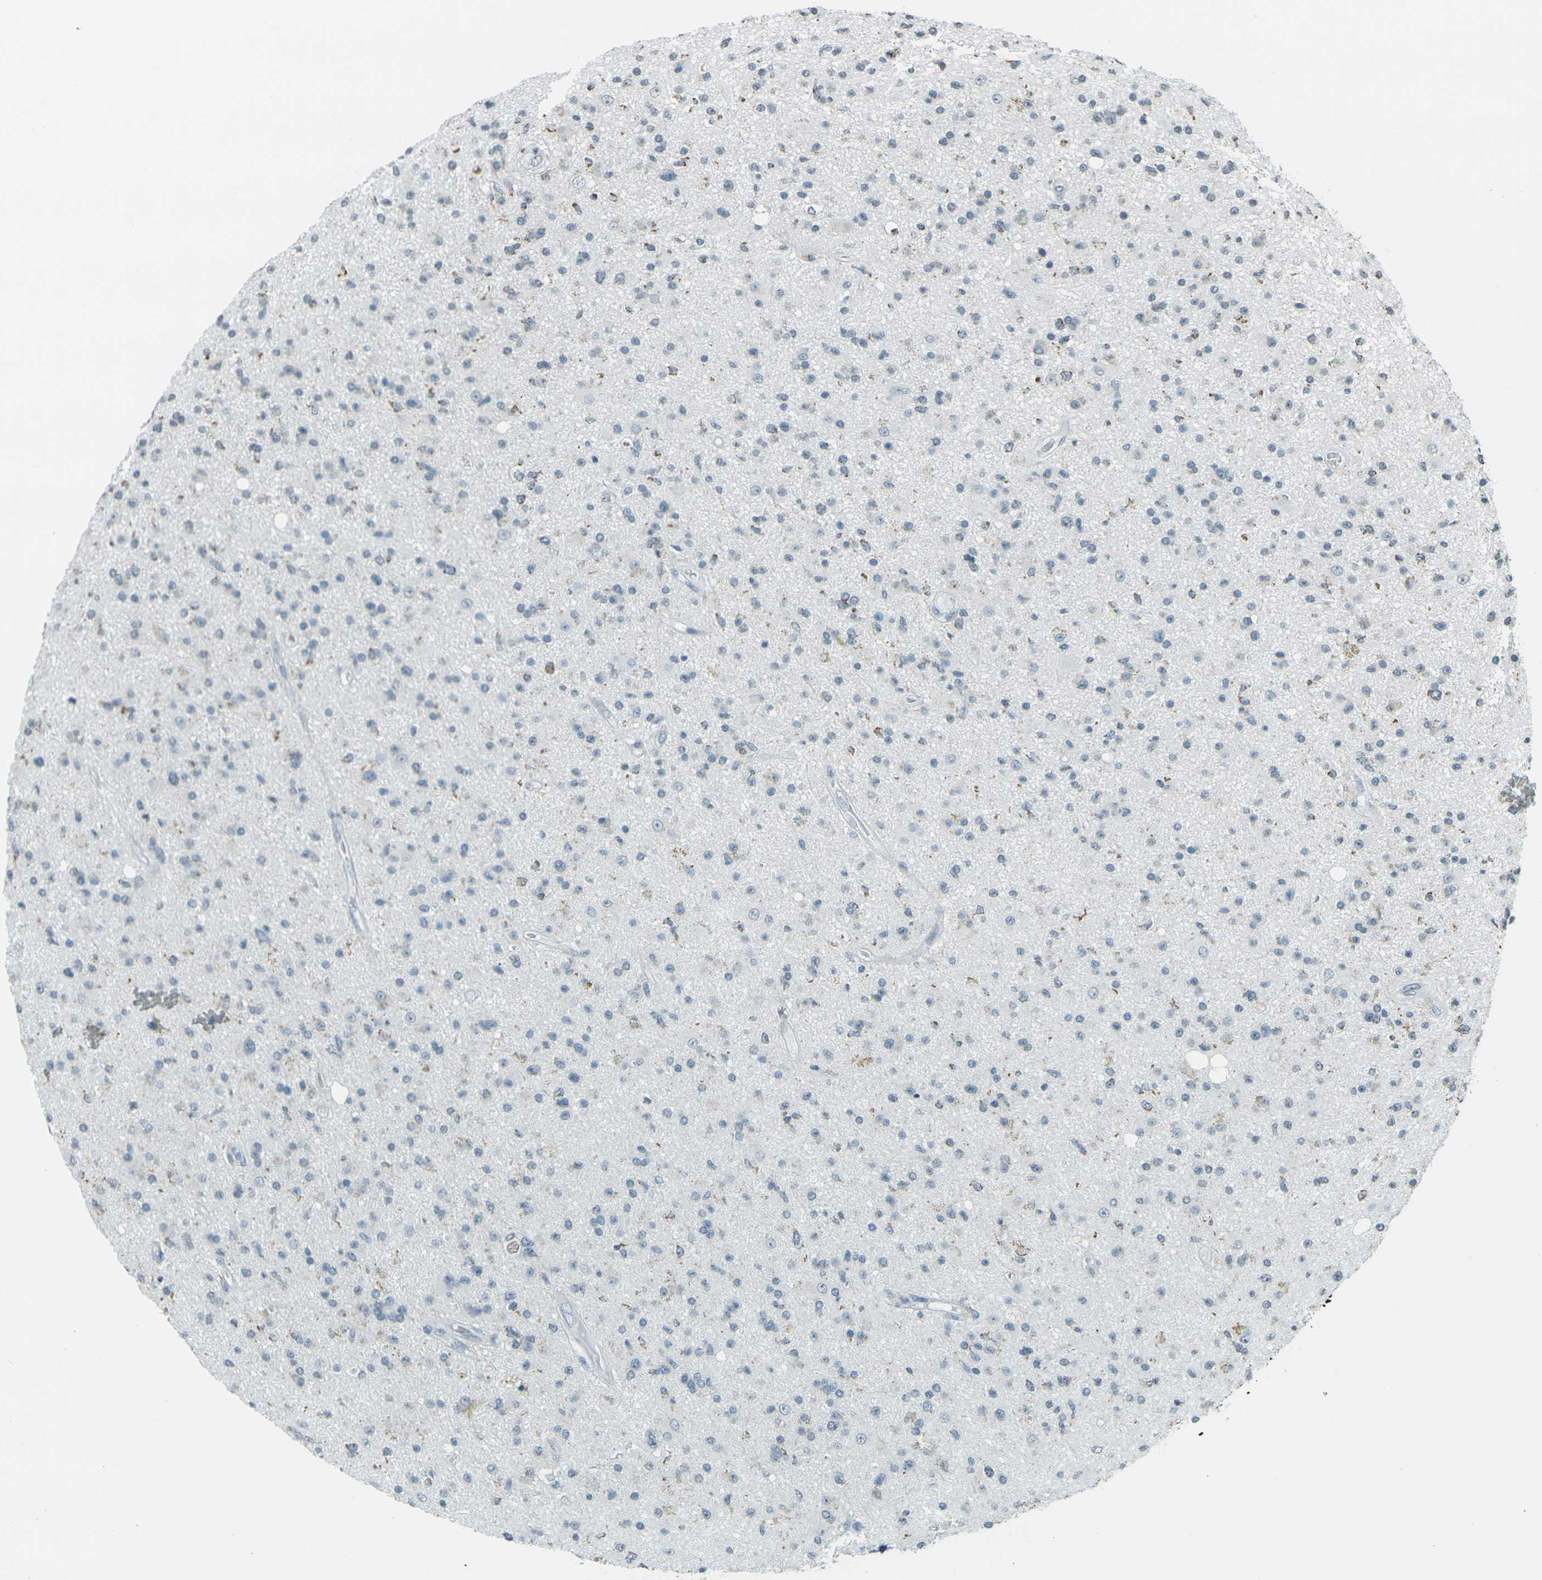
{"staining": {"intensity": "weak", "quantity": "<25%", "location": "cytoplasmic/membranous"}, "tissue": "glioma", "cell_type": "Tumor cells", "image_type": "cancer", "snomed": [{"axis": "morphology", "description": "Glioma, malignant, High grade"}, {"axis": "topography", "description": "Brain"}], "caption": "Immunohistochemical staining of glioma demonstrates no significant staining in tumor cells. (Immunohistochemistry, brightfield microscopy, high magnification).", "gene": "H2BC1", "patient": {"sex": "male", "age": 33}}